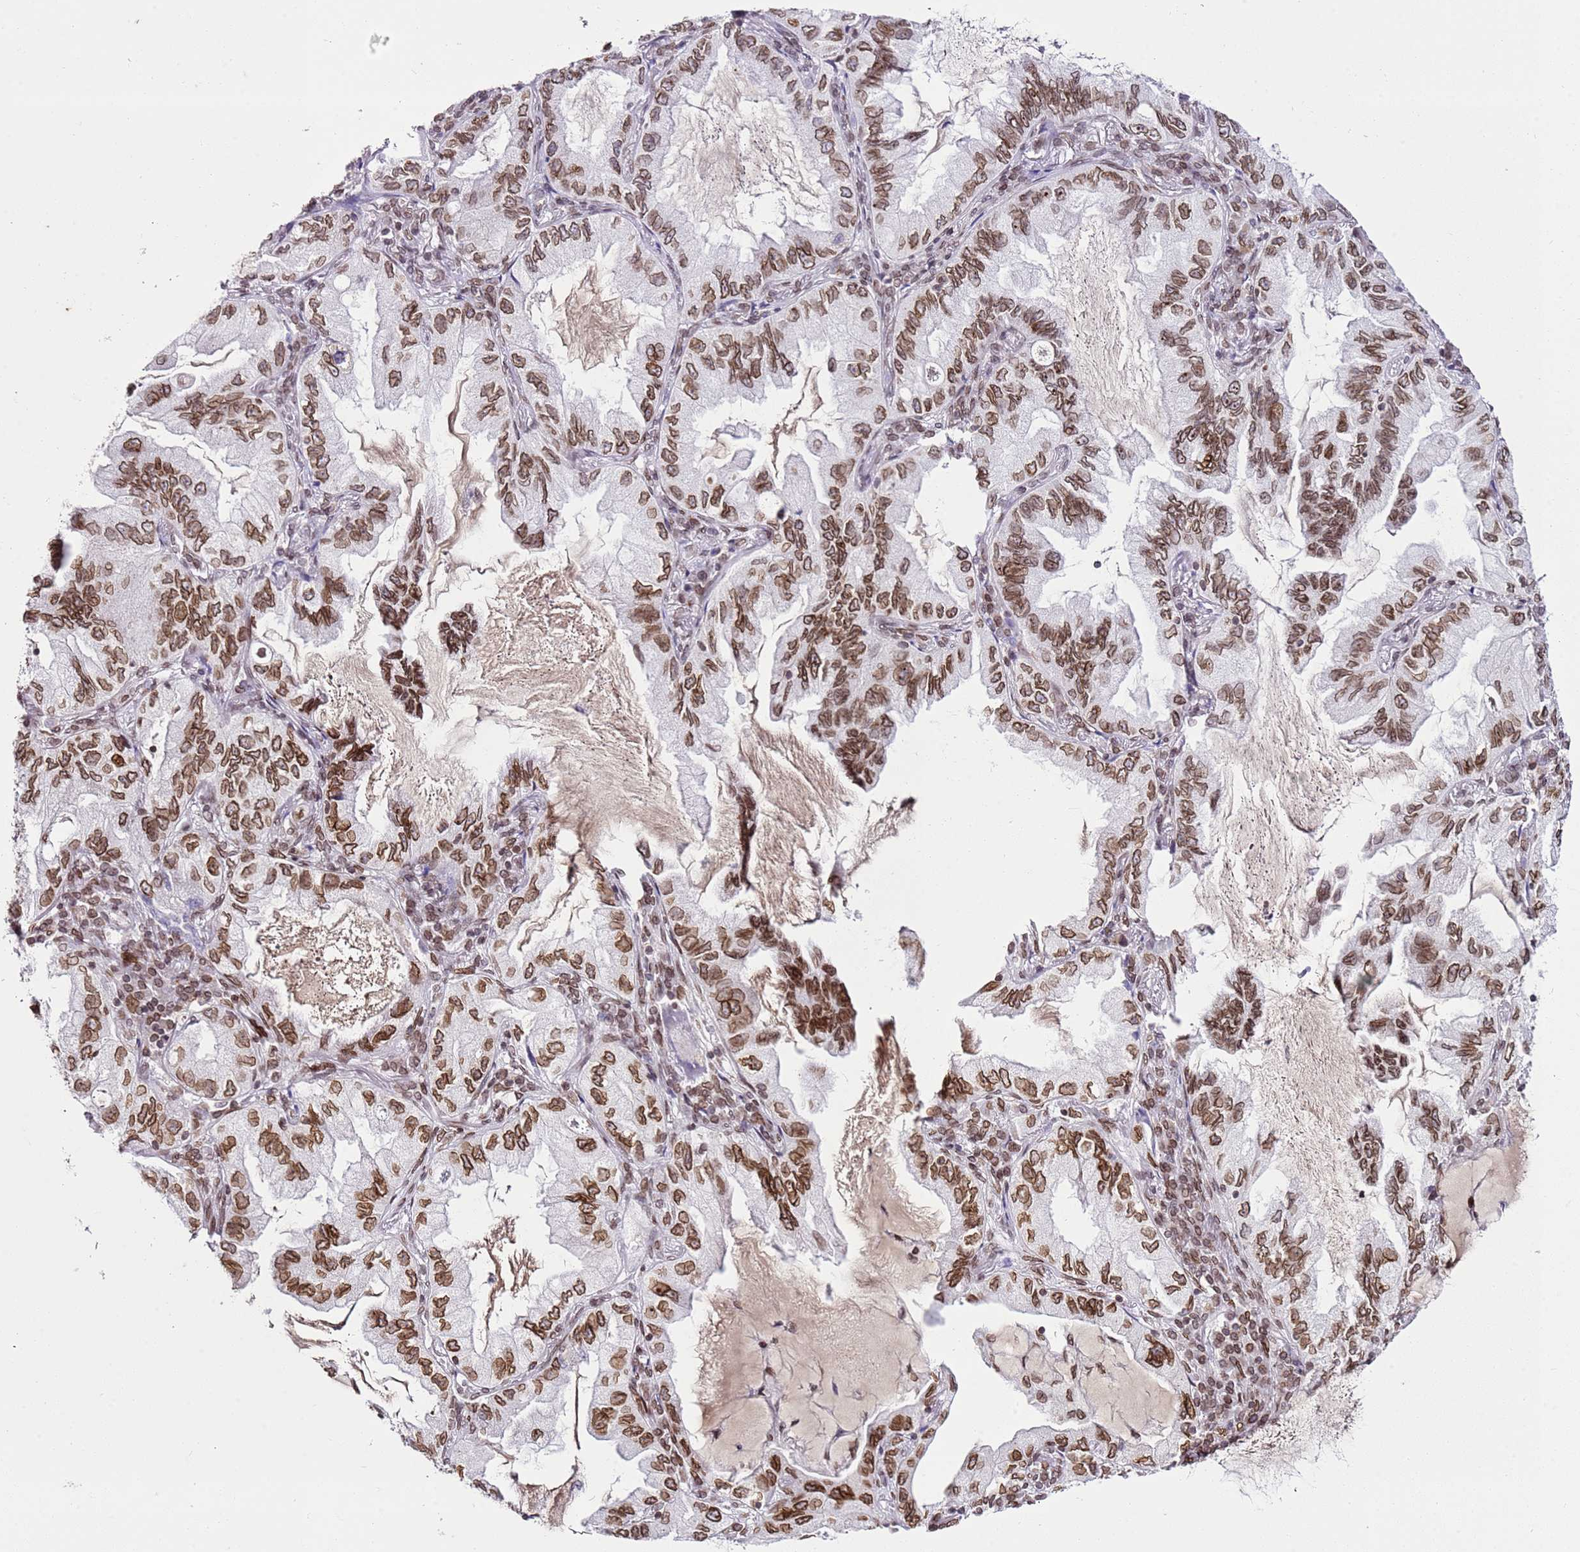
{"staining": {"intensity": "strong", "quantity": ">75%", "location": "cytoplasmic/membranous,nuclear"}, "tissue": "lung cancer", "cell_type": "Tumor cells", "image_type": "cancer", "snomed": [{"axis": "morphology", "description": "Adenocarcinoma, NOS"}, {"axis": "topography", "description": "Lung"}], "caption": "Immunohistochemistry (IHC) of human adenocarcinoma (lung) shows high levels of strong cytoplasmic/membranous and nuclear positivity in about >75% of tumor cells. Nuclei are stained in blue.", "gene": "POU6F1", "patient": {"sex": "female", "age": 69}}